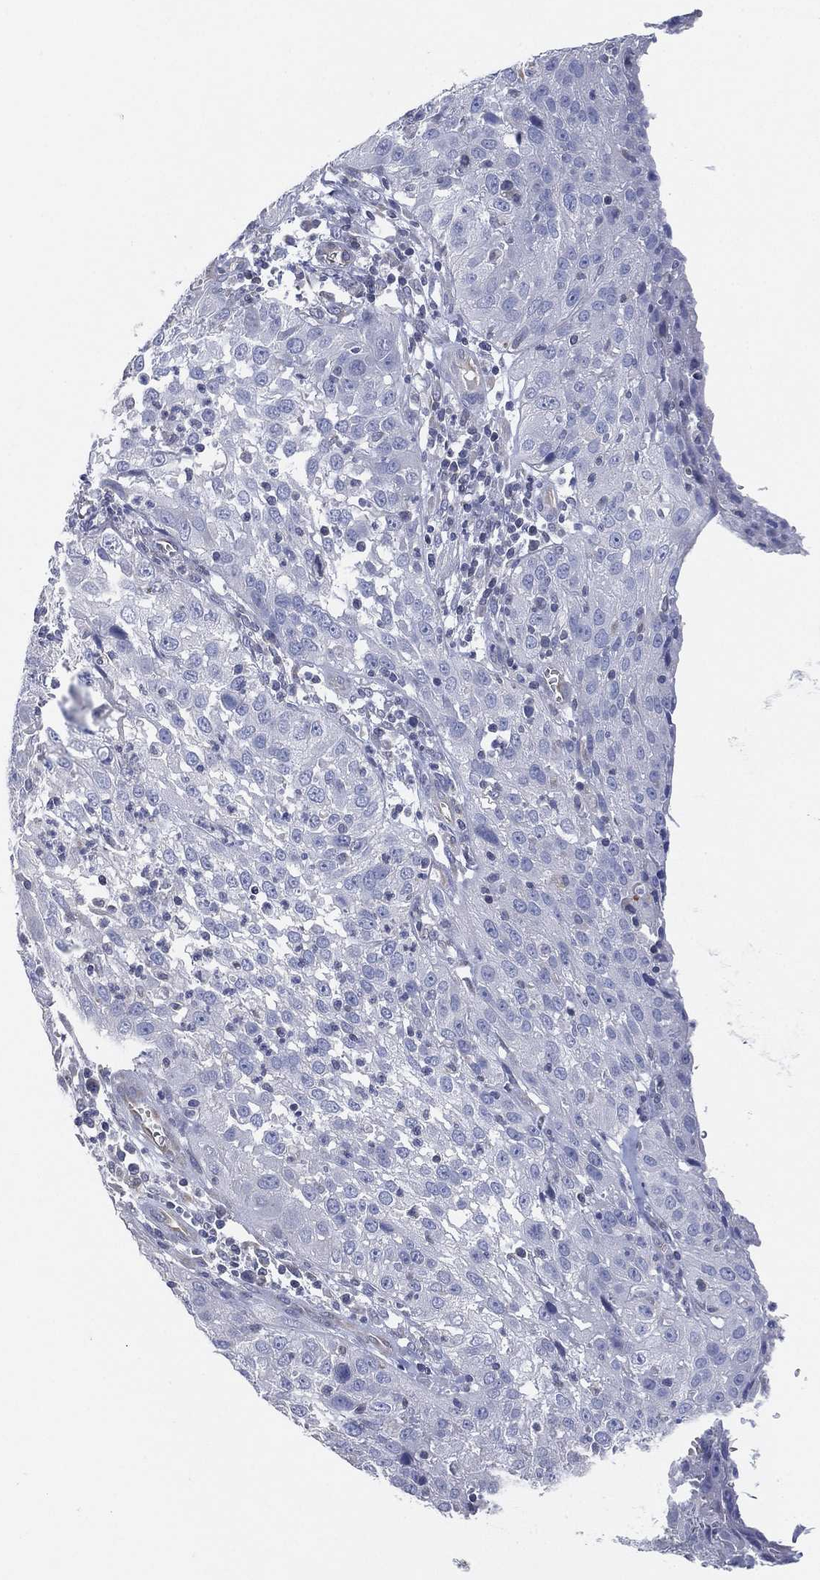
{"staining": {"intensity": "negative", "quantity": "none", "location": "none"}, "tissue": "cervical cancer", "cell_type": "Tumor cells", "image_type": "cancer", "snomed": [{"axis": "morphology", "description": "Squamous cell carcinoma, NOS"}, {"axis": "topography", "description": "Cervix"}], "caption": "Immunohistochemical staining of cervical cancer shows no significant positivity in tumor cells. (Stains: DAB IHC with hematoxylin counter stain, Microscopy: brightfield microscopy at high magnification).", "gene": "CFTR", "patient": {"sex": "female", "age": 32}}